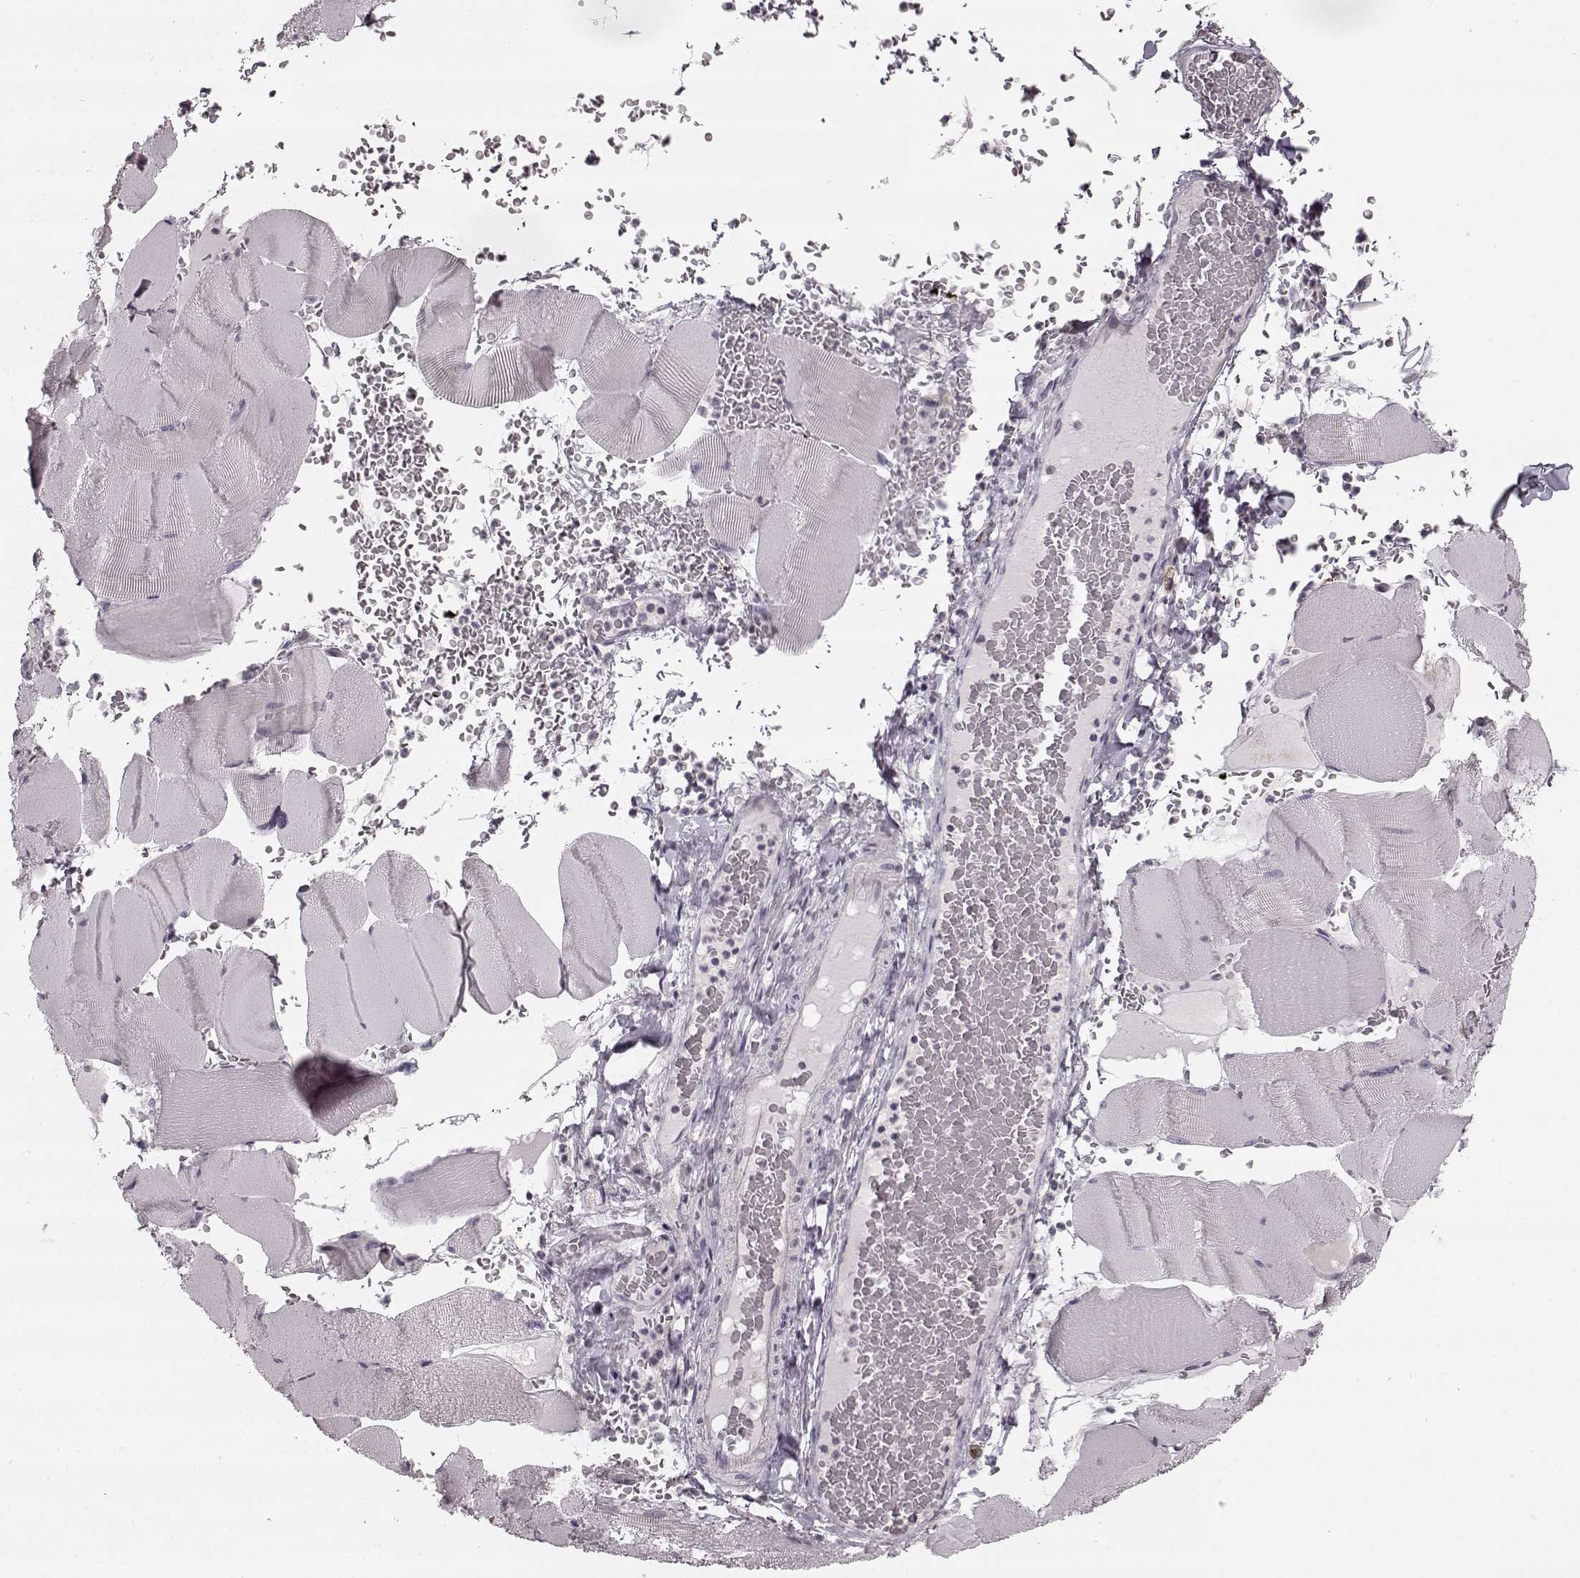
{"staining": {"intensity": "negative", "quantity": "none", "location": "none"}, "tissue": "skeletal muscle", "cell_type": "Myocytes", "image_type": "normal", "snomed": [{"axis": "morphology", "description": "Normal tissue, NOS"}, {"axis": "topography", "description": "Skeletal muscle"}], "caption": "Myocytes show no significant protein positivity in unremarkable skeletal muscle. (DAB IHC visualized using brightfield microscopy, high magnification).", "gene": "HMMR", "patient": {"sex": "male", "age": 56}}